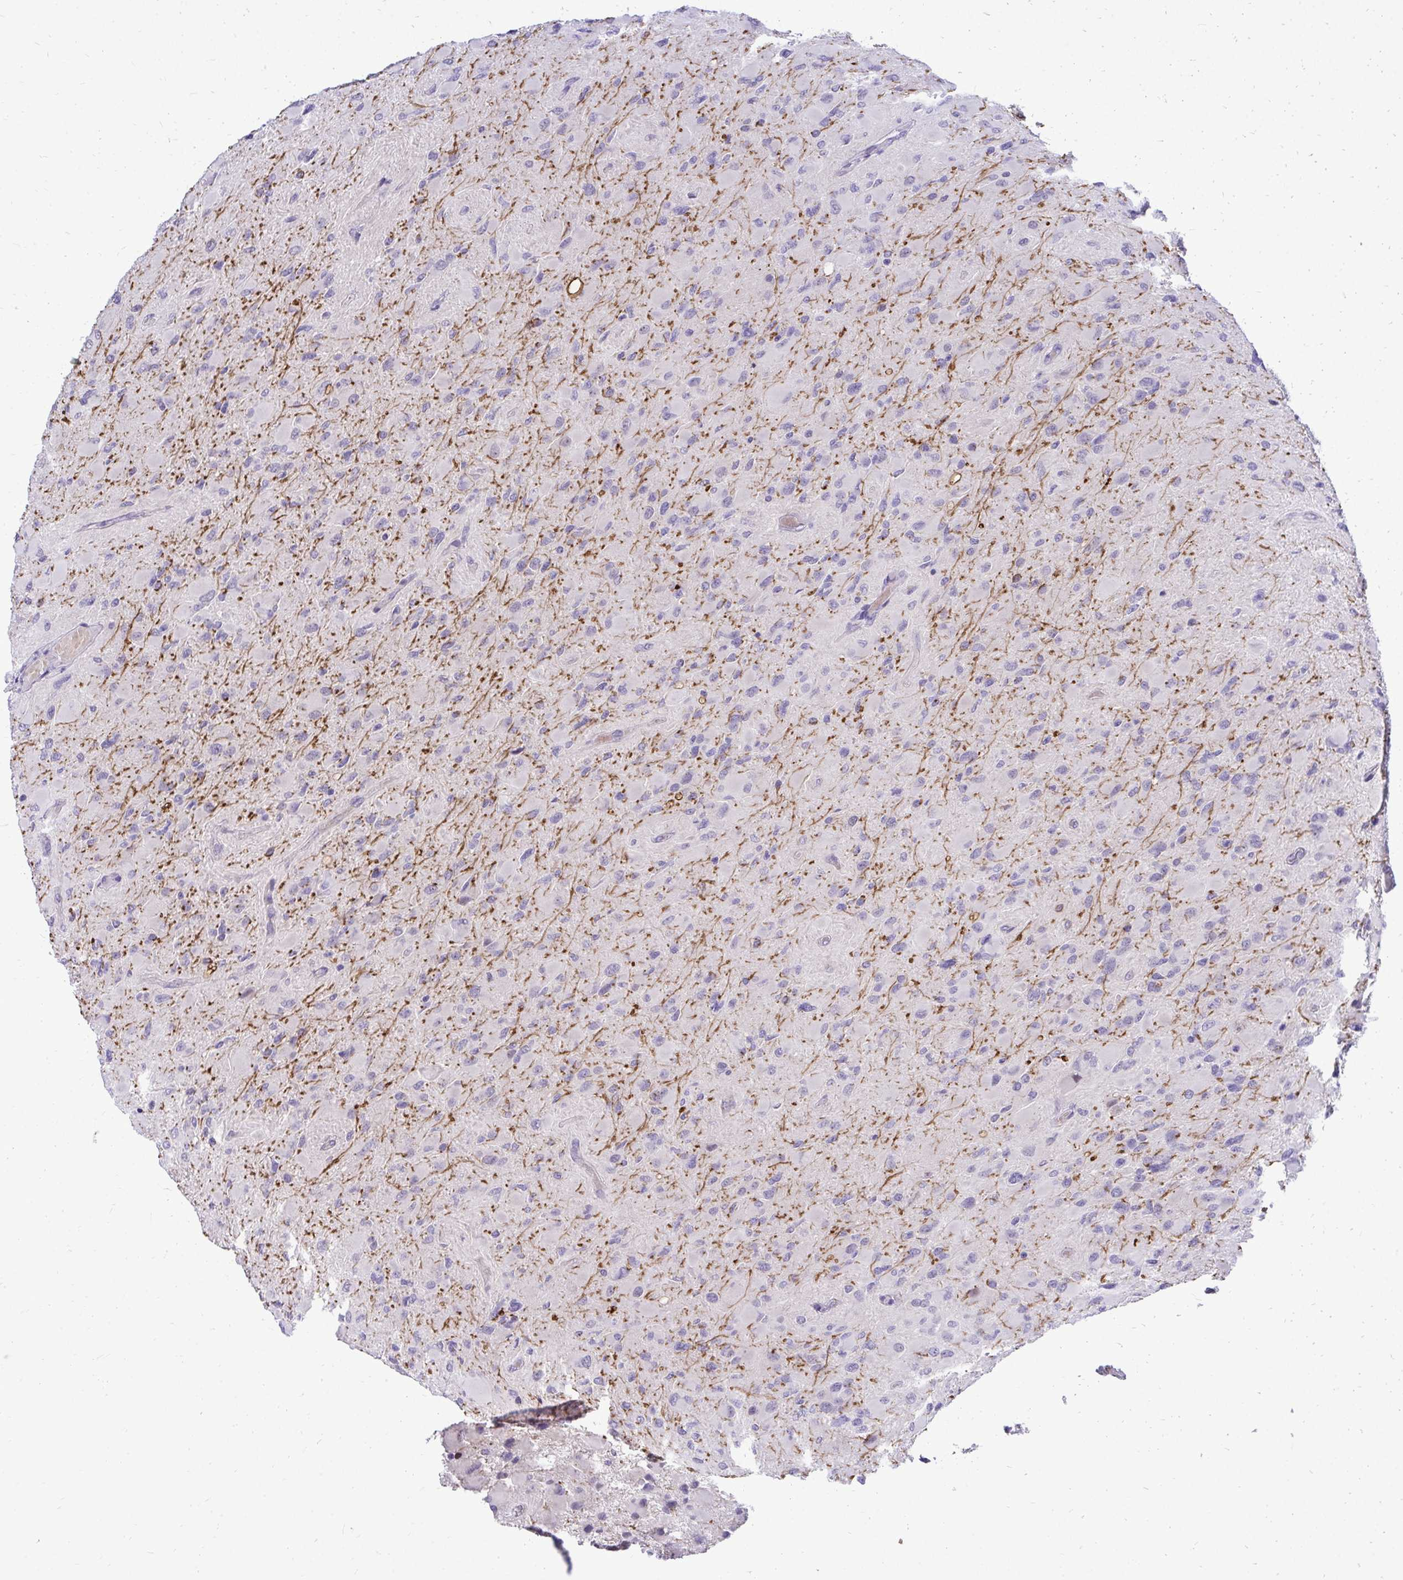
{"staining": {"intensity": "negative", "quantity": "none", "location": "none"}, "tissue": "glioma", "cell_type": "Tumor cells", "image_type": "cancer", "snomed": [{"axis": "morphology", "description": "Glioma, malignant, High grade"}, {"axis": "topography", "description": "Cerebral cortex"}], "caption": "High magnification brightfield microscopy of malignant glioma (high-grade) stained with DAB (brown) and counterstained with hematoxylin (blue): tumor cells show no significant expression. (Immunohistochemistry, brightfield microscopy, high magnification).", "gene": "ZSWIM9", "patient": {"sex": "female", "age": 36}}